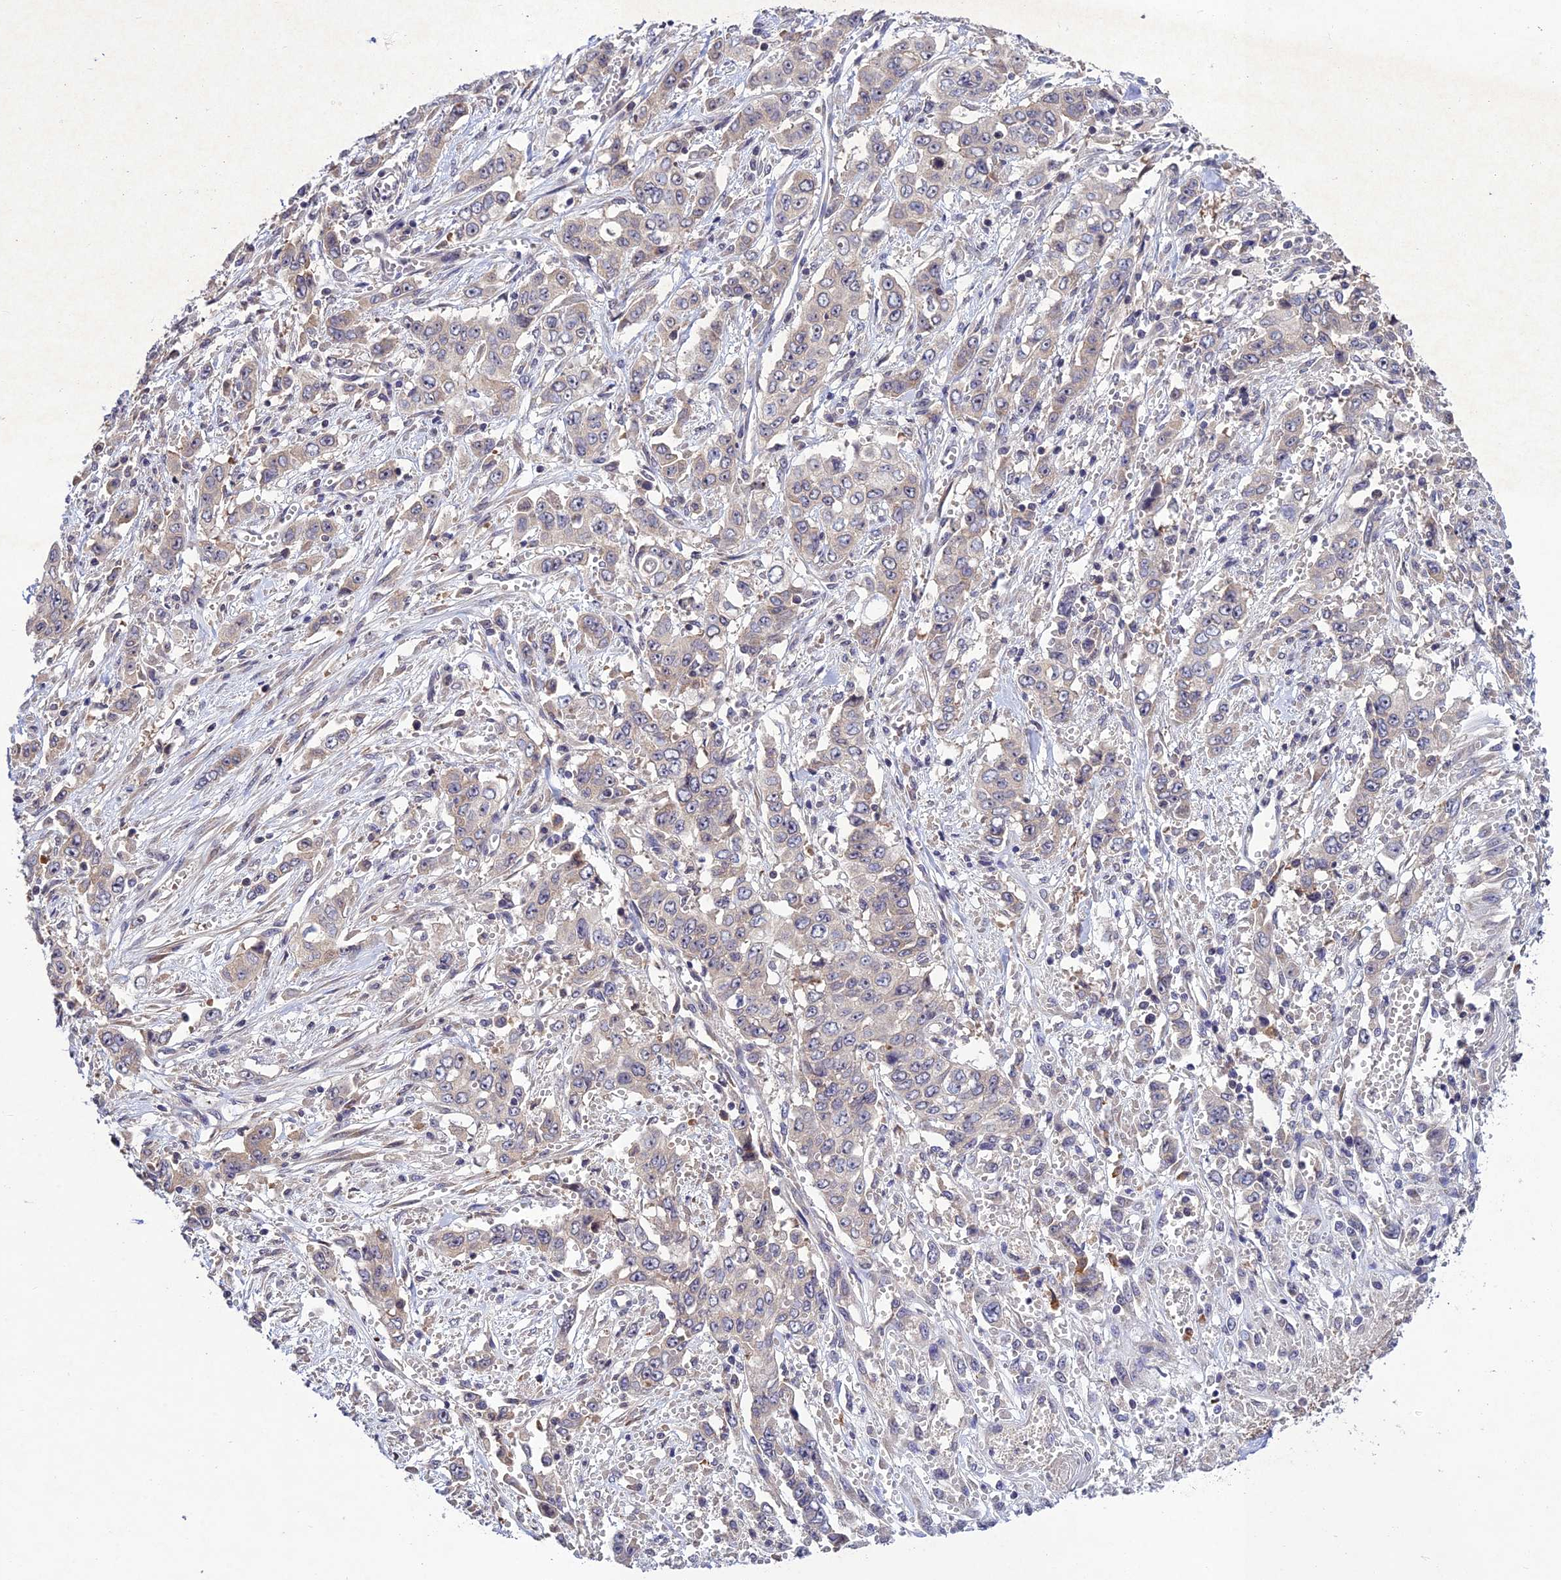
{"staining": {"intensity": "negative", "quantity": "none", "location": "none"}, "tissue": "stomach cancer", "cell_type": "Tumor cells", "image_type": "cancer", "snomed": [{"axis": "morphology", "description": "Normal tissue, NOS"}, {"axis": "morphology", "description": "Adenocarcinoma, NOS"}, {"axis": "topography", "description": "Stomach"}], "caption": "DAB immunohistochemical staining of adenocarcinoma (stomach) reveals no significant positivity in tumor cells.", "gene": "CHST5", "patient": {"sex": "female", "age": 64}}